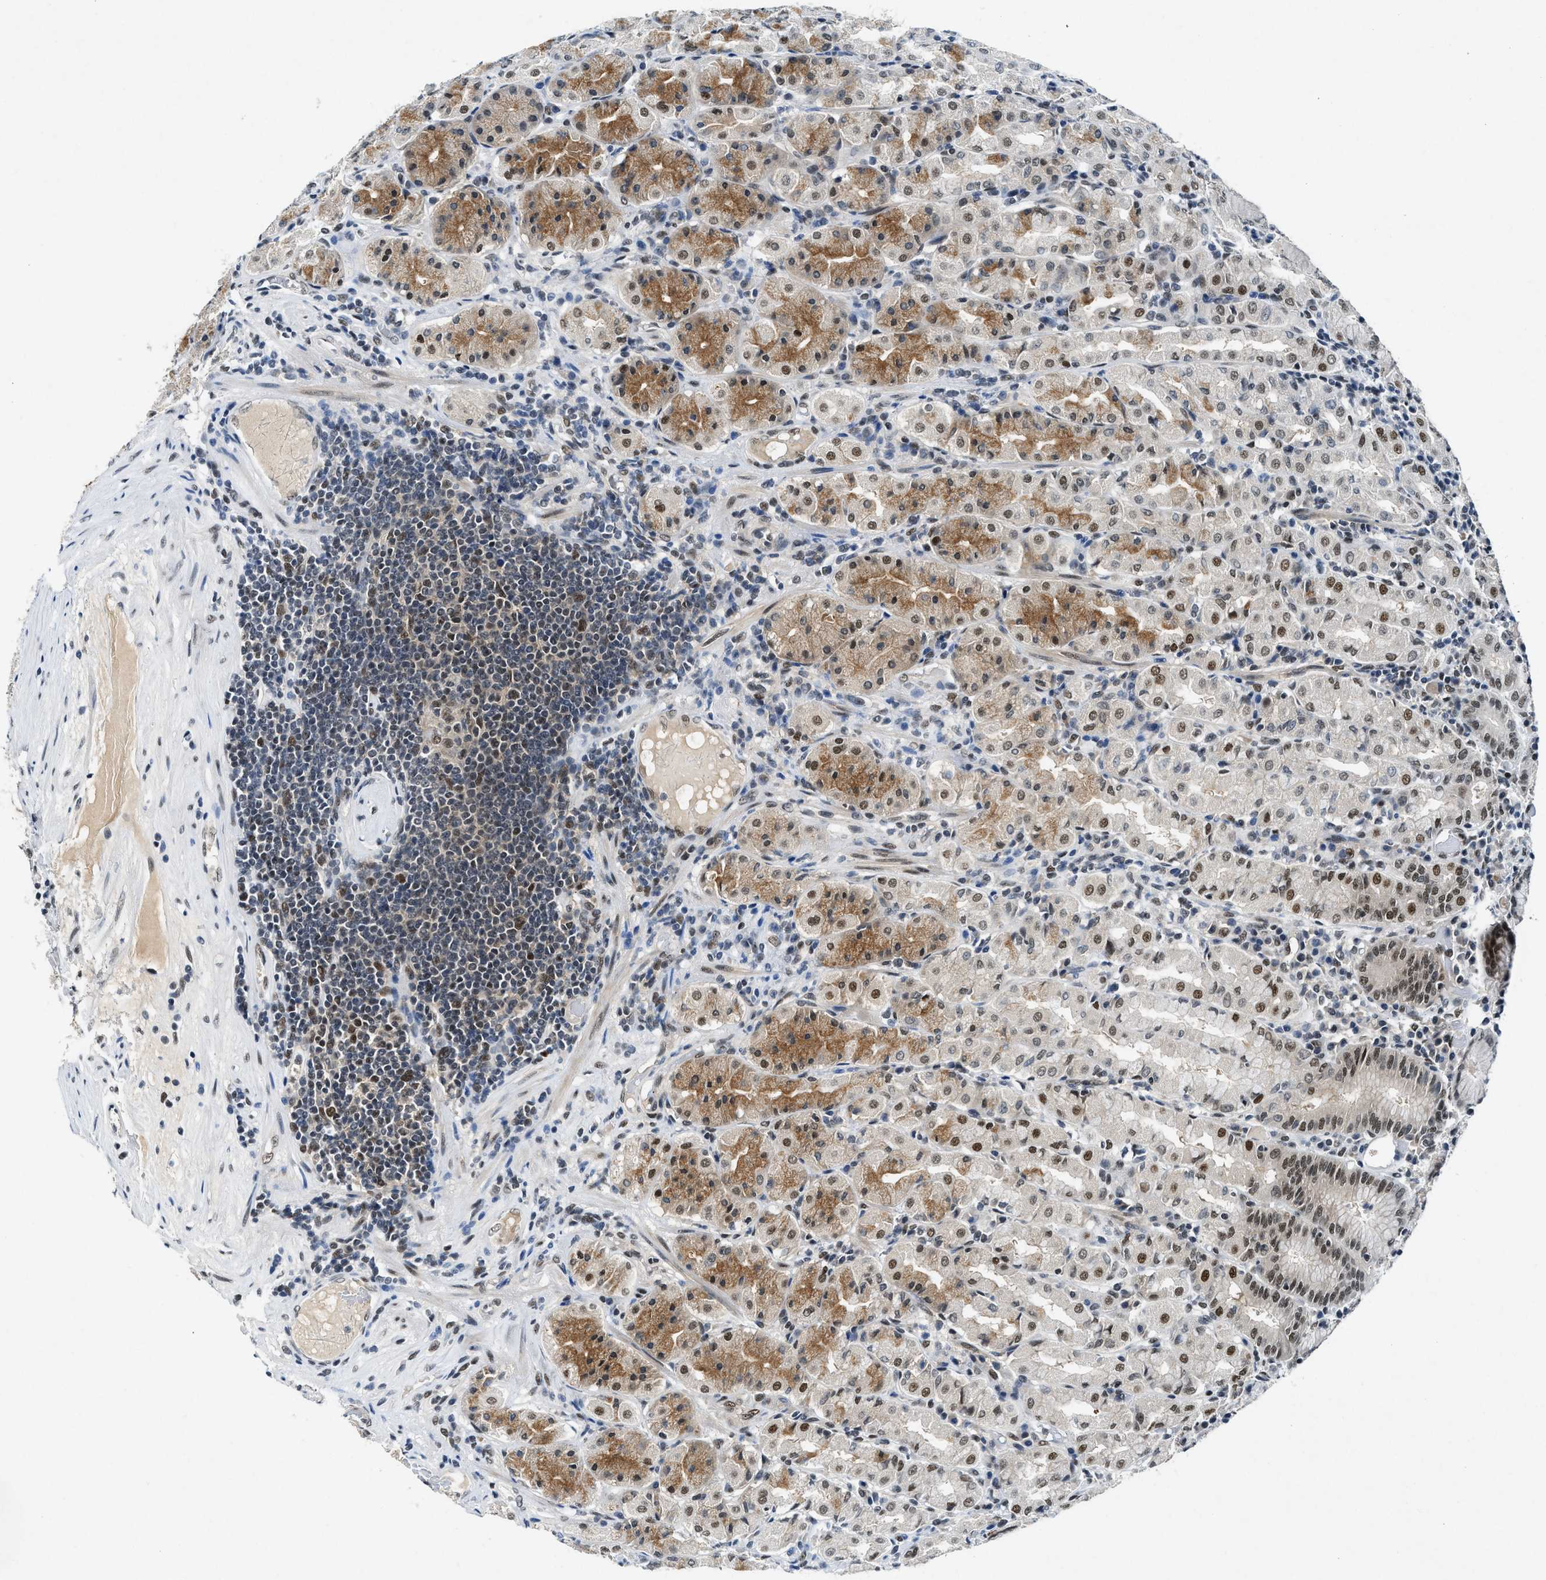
{"staining": {"intensity": "strong", "quantity": "25%-75%", "location": "cytoplasmic/membranous,nuclear"}, "tissue": "stomach", "cell_type": "Glandular cells", "image_type": "normal", "snomed": [{"axis": "morphology", "description": "Normal tissue, NOS"}, {"axis": "topography", "description": "Stomach"}, {"axis": "topography", "description": "Stomach, lower"}], "caption": "Stomach stained with DAB IHC displays high levels of strong cytoplasmic/membranous,nuclear expression in about 25%-75% of glandular cells.", "gene": "NCOA1", "patient": {"sex": "female", "age": 56}}